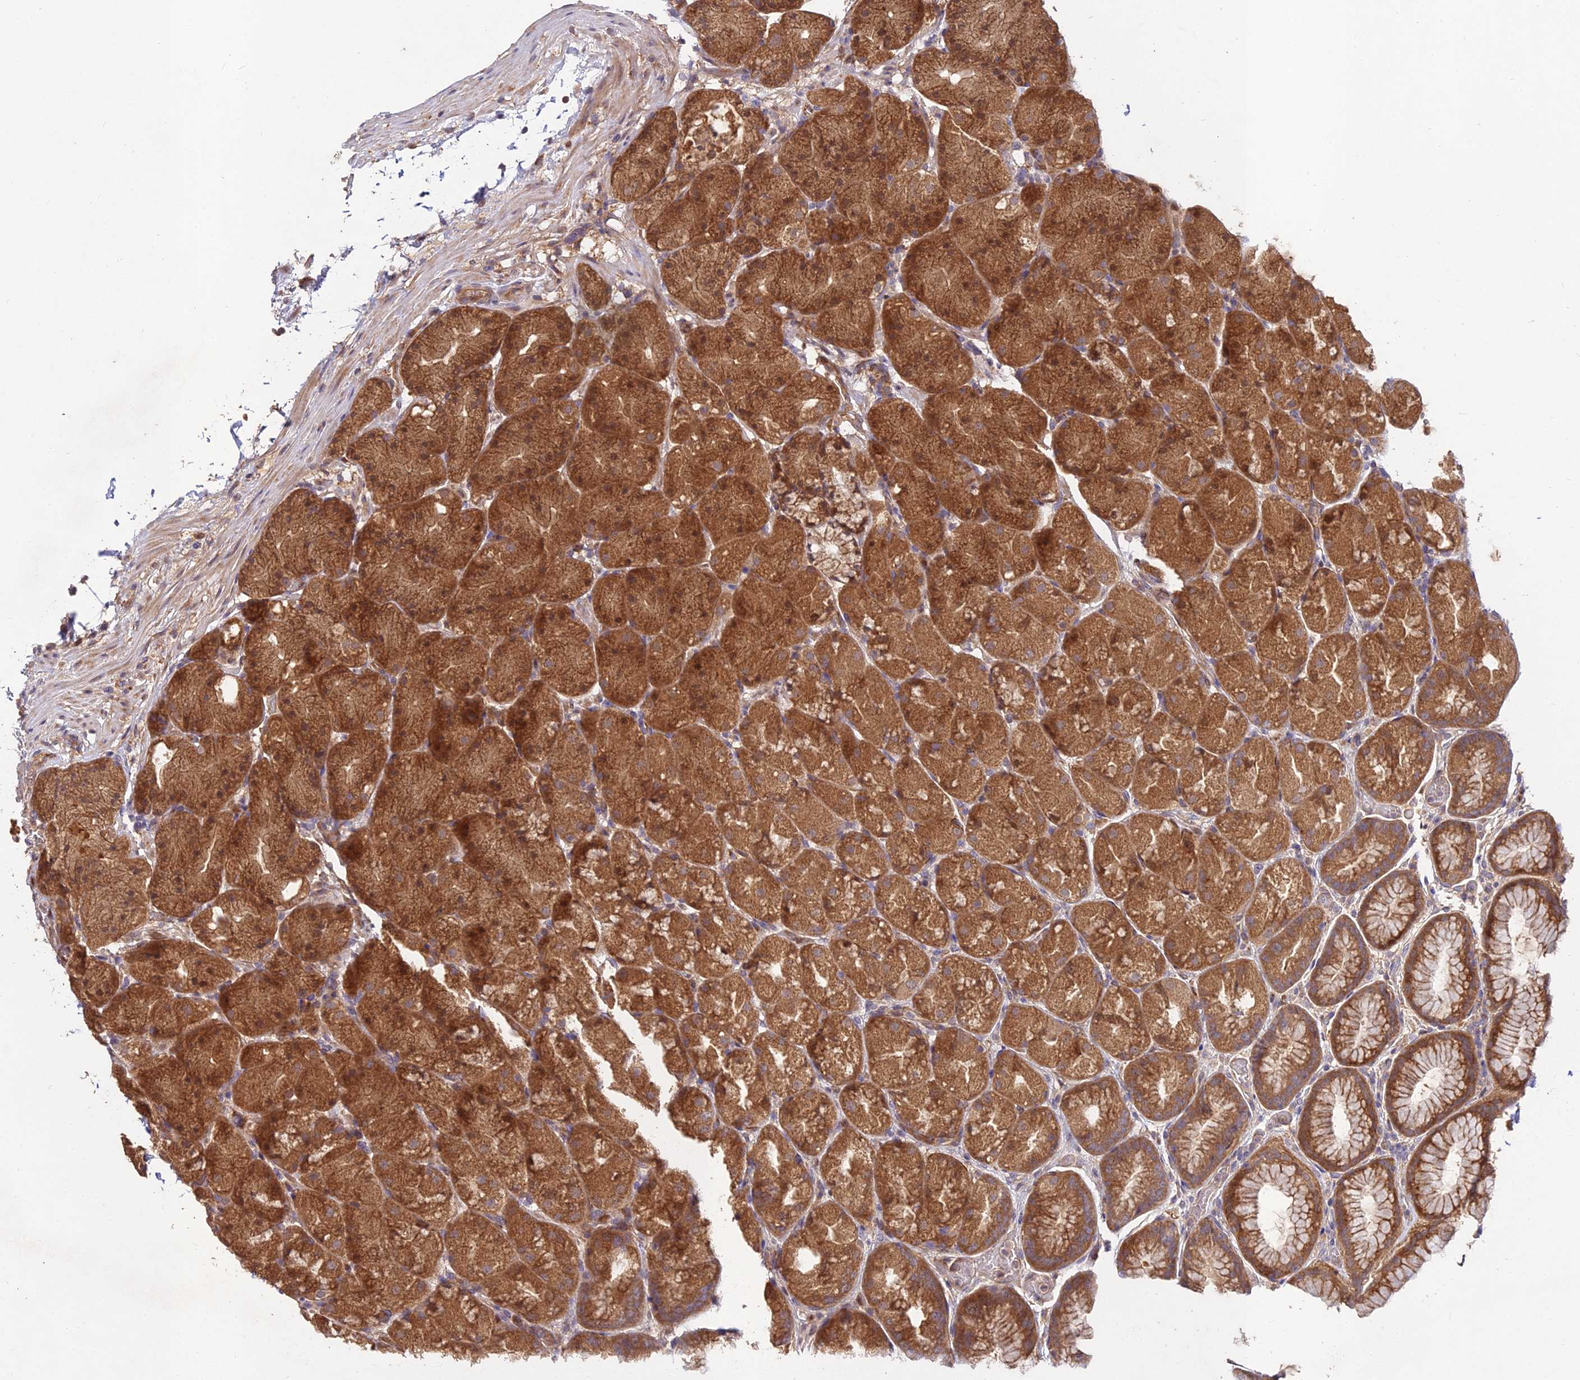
{"staining": {"intensity": "moderate", "quantity": ">75%", "location": "cytoplasmic/membranous"}, "tissue": "stomach", "cell_type": "Glandular cells", "image_type": "normal", "snomed": [{"axis": "morphology", "description": "Normal tissue, NOS"}, {"axis": "topography", "description": "Stomach, upper"}, {"axis": "topography", "description": "Stomach"}], "caption": "DAB (3,3'-diaminobenzidine) immunohistochemical staining of benign stomach exhibits moderate cytoplasmic/membranous protein expression in approximately >75% of glandular cells. (DAB (3,3'-diaminobenzidine) IHC, brown staining for protein, blue staining for nuclei).", "gene": "GRTP1", "patient": {"sex": "male", "age": 48}}